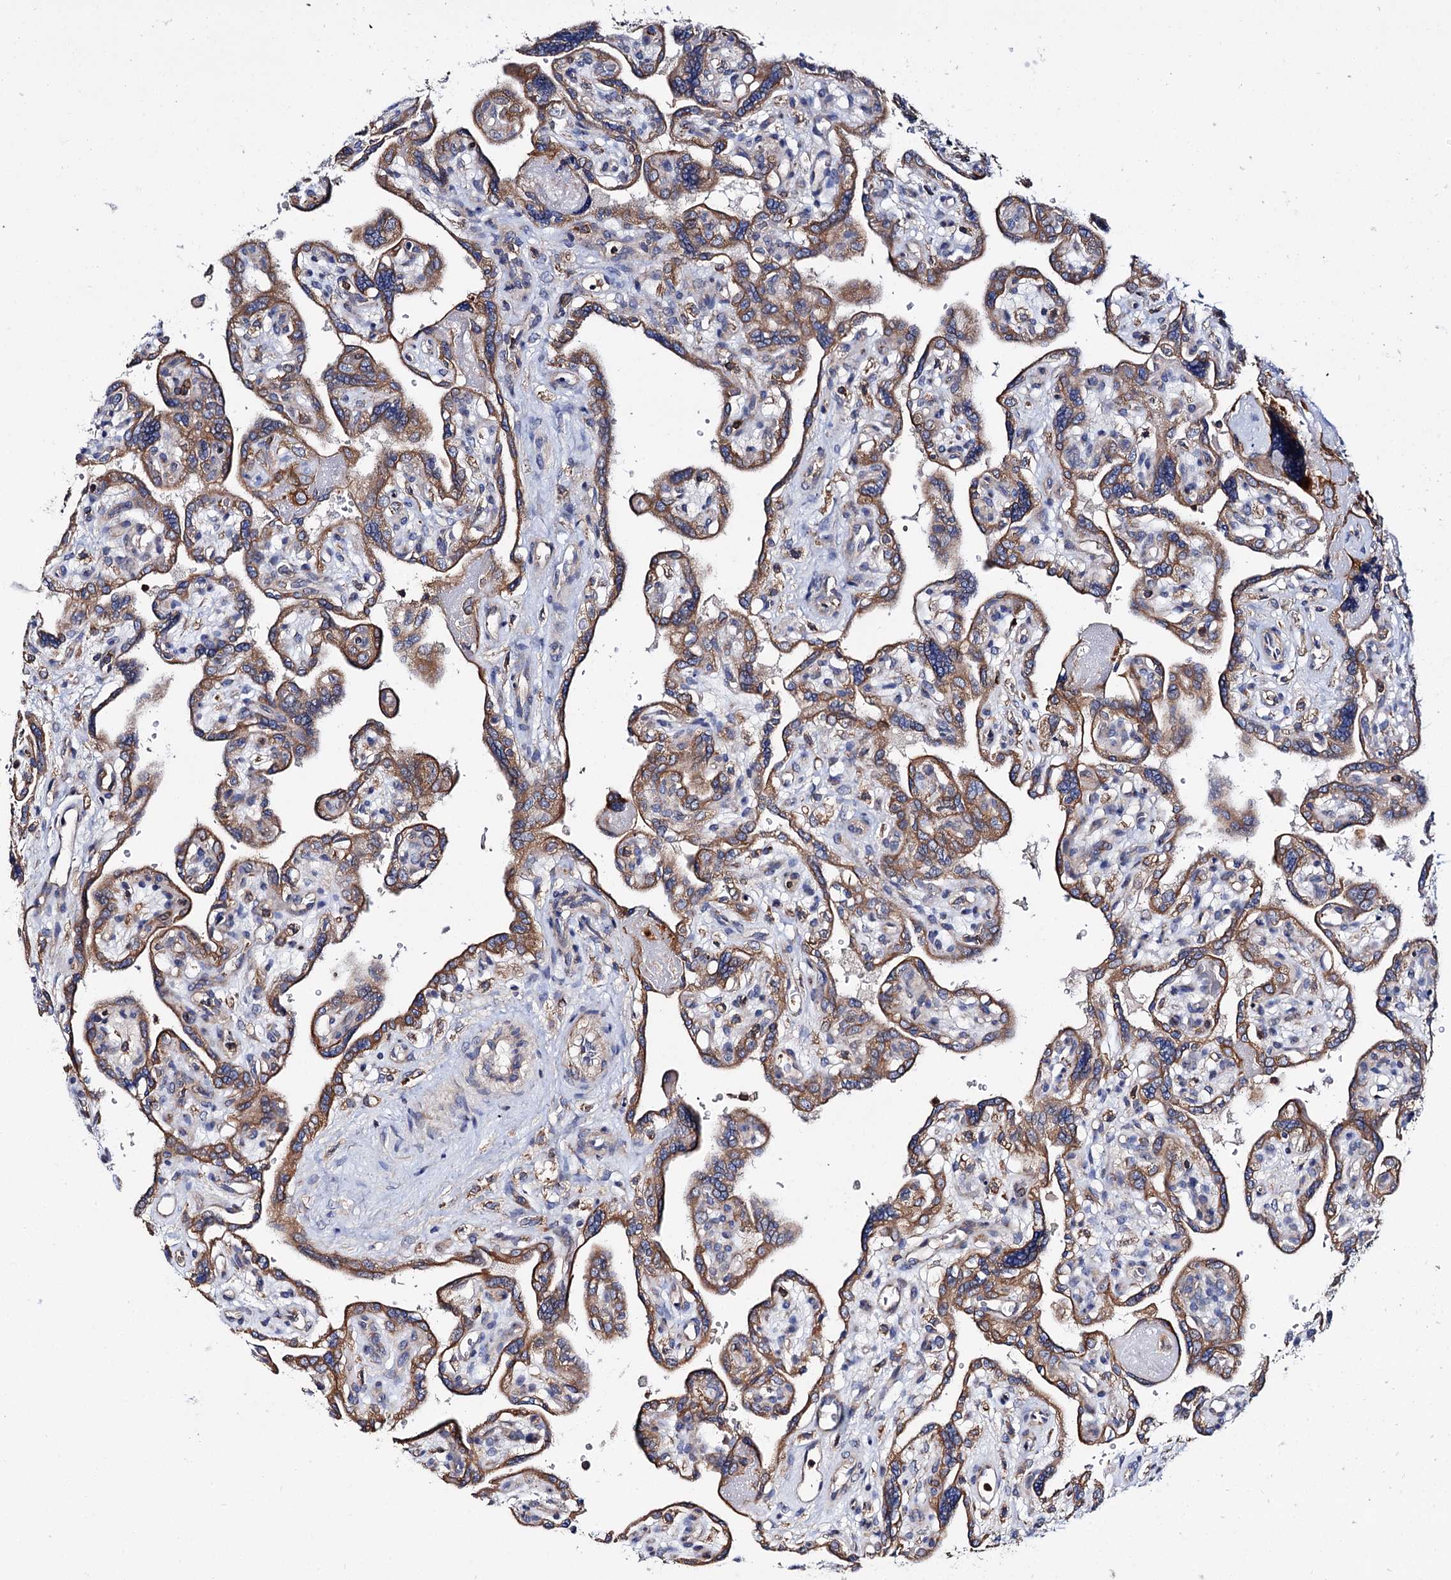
{"staining": {"intensity": "strong", "quantity": ">75%", "location": "cytoplasmic/membranous"}, "tissue": "placenta", "cell_type": "Trophoblastic cells", "image_type": "normal", "snomed": [{"axis": "morphology", "description": "Normal tissue, NOS"}, {"axis": "topography", "description": "Placenta"}], "caption": "Immunohistochemical staining of benign placenta reveals >75% levels of strong cytoplasmic/membranous protein positivity in about >75% of trophoblastic cells.", "gene": "UBASH3B", "patient": {"sex": "female", "age": 39}}